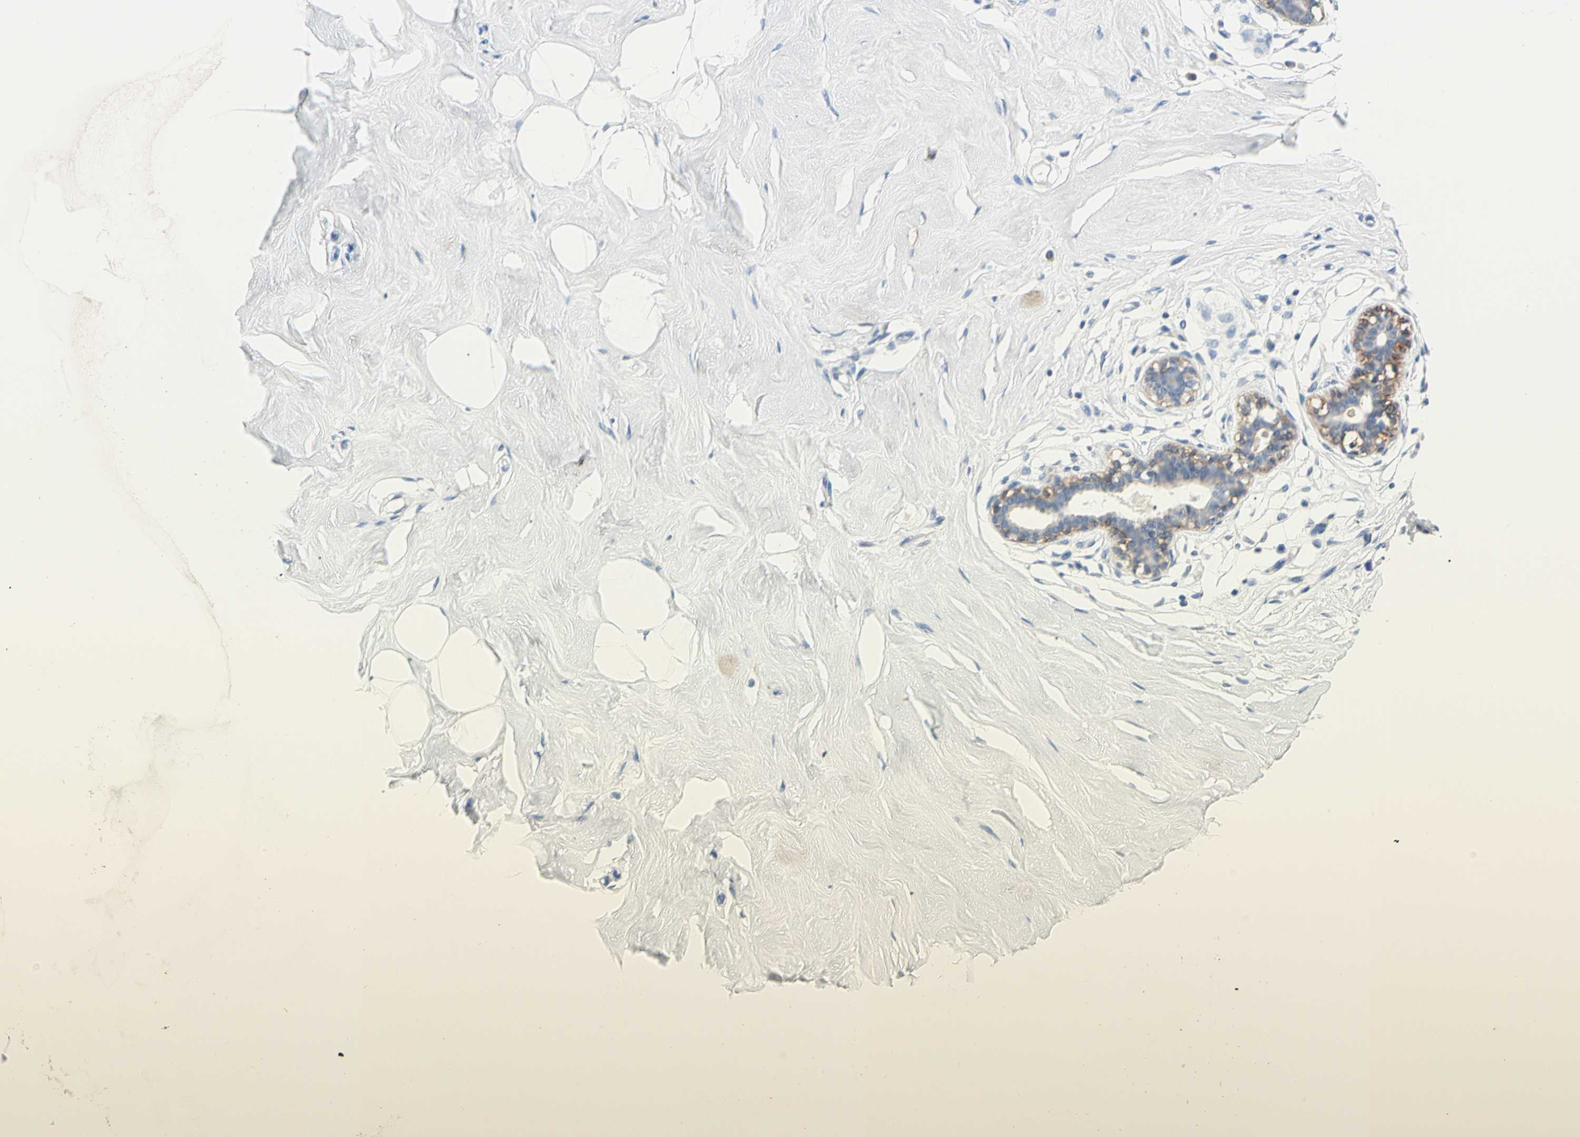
{"staining": {"intensity": "negative", "quantity": "none", "location": "none"}, "tissue": "breast", "cell_type": "Adipocytes", "image_type": "normal", "snomed": [{"axis": "morphology", "description": "Normal tissue, NOS"}, {"axis": "topography", "description": "Breast"}], "caption": "The image reveals no significant positivity in adipocytes of breast.", "gene": "PDPN", "patient": {"sex": "female", "age": 23}}